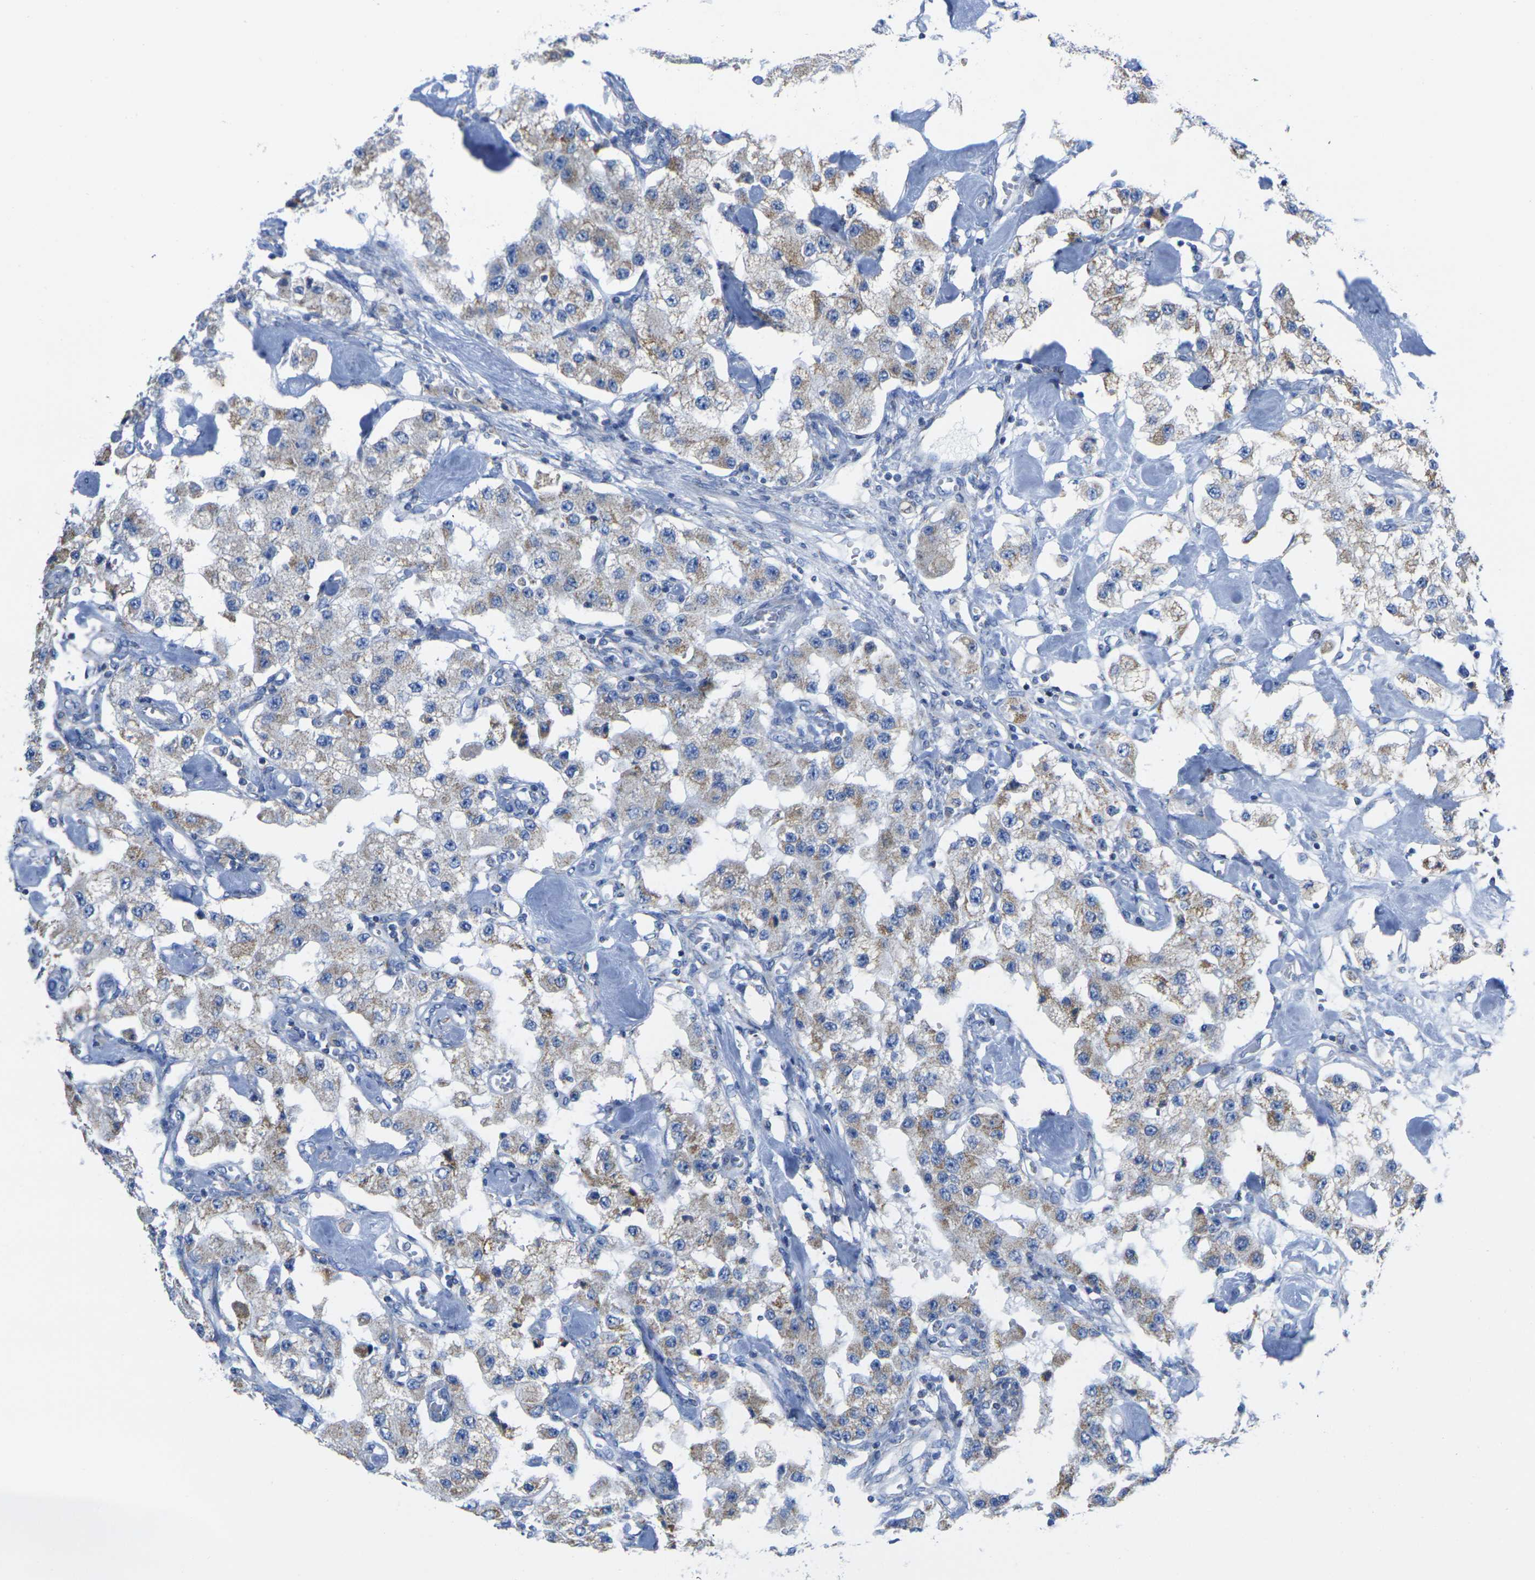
{"staining": {"intensity": "weak", "quantity": "25%-75%", "location": "cytoplasmic/membranous"}, "tissue": "carcinoid", "cell_type": "Tumor cells", "image_type": "cancer", "snomed": [{"axis": "morphology", "description": "Carcinoid, malignant, NOS"}, {"axis": "topography", "description": "Pancreas"}], "caption": "Carcinoid was stained to show a protein in brown. There is low levels of weak cytoplasmic/membranous expression in approximately 25%-75% of tumor cells.", "gene": "TMEM204", "patient": {"sex": "male", "age": 41}}